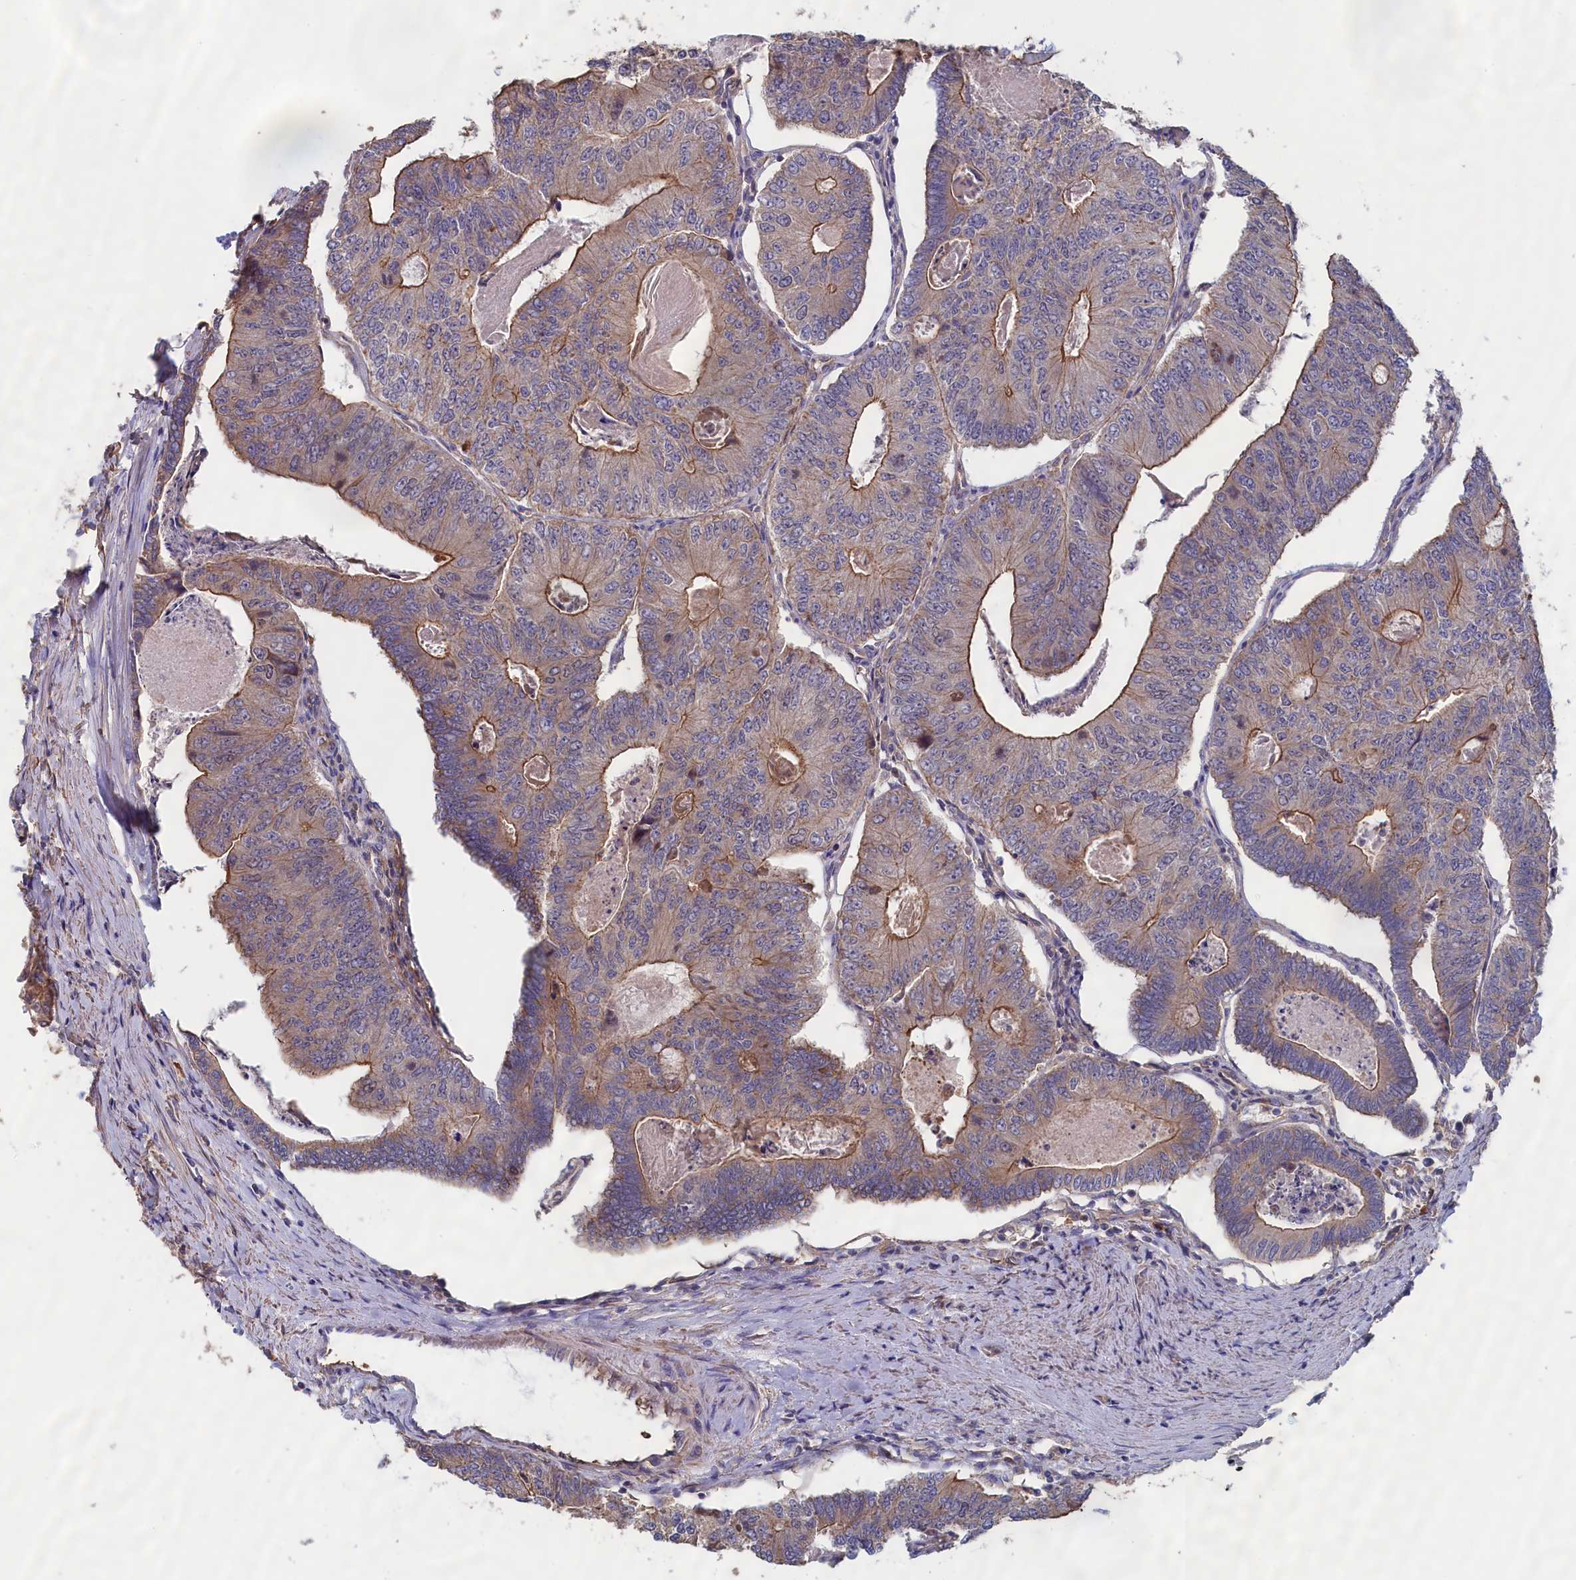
{"staining": {"intensity": "moderate", "quantity": "25%-75%", "location": "cytoplasmic/membranous"}, "tissue": "colorectal cancer", "cell_type": "Tumor cells", "image_type": "cancer", "snomed": [{"axis": "morphology", "description": "Adenocarcinoma, NOS"}, {"axis": "topography", "description": "Colon"}], "caption": "Tumor cells demonstrate medium levels of moderate cytoplasmic/membranous positivity in about 25%-75% of cells in adenocarcinoma (colorectal).", "gene": "ANKRD2", "patient": {"sex": "female", "age": 67}}